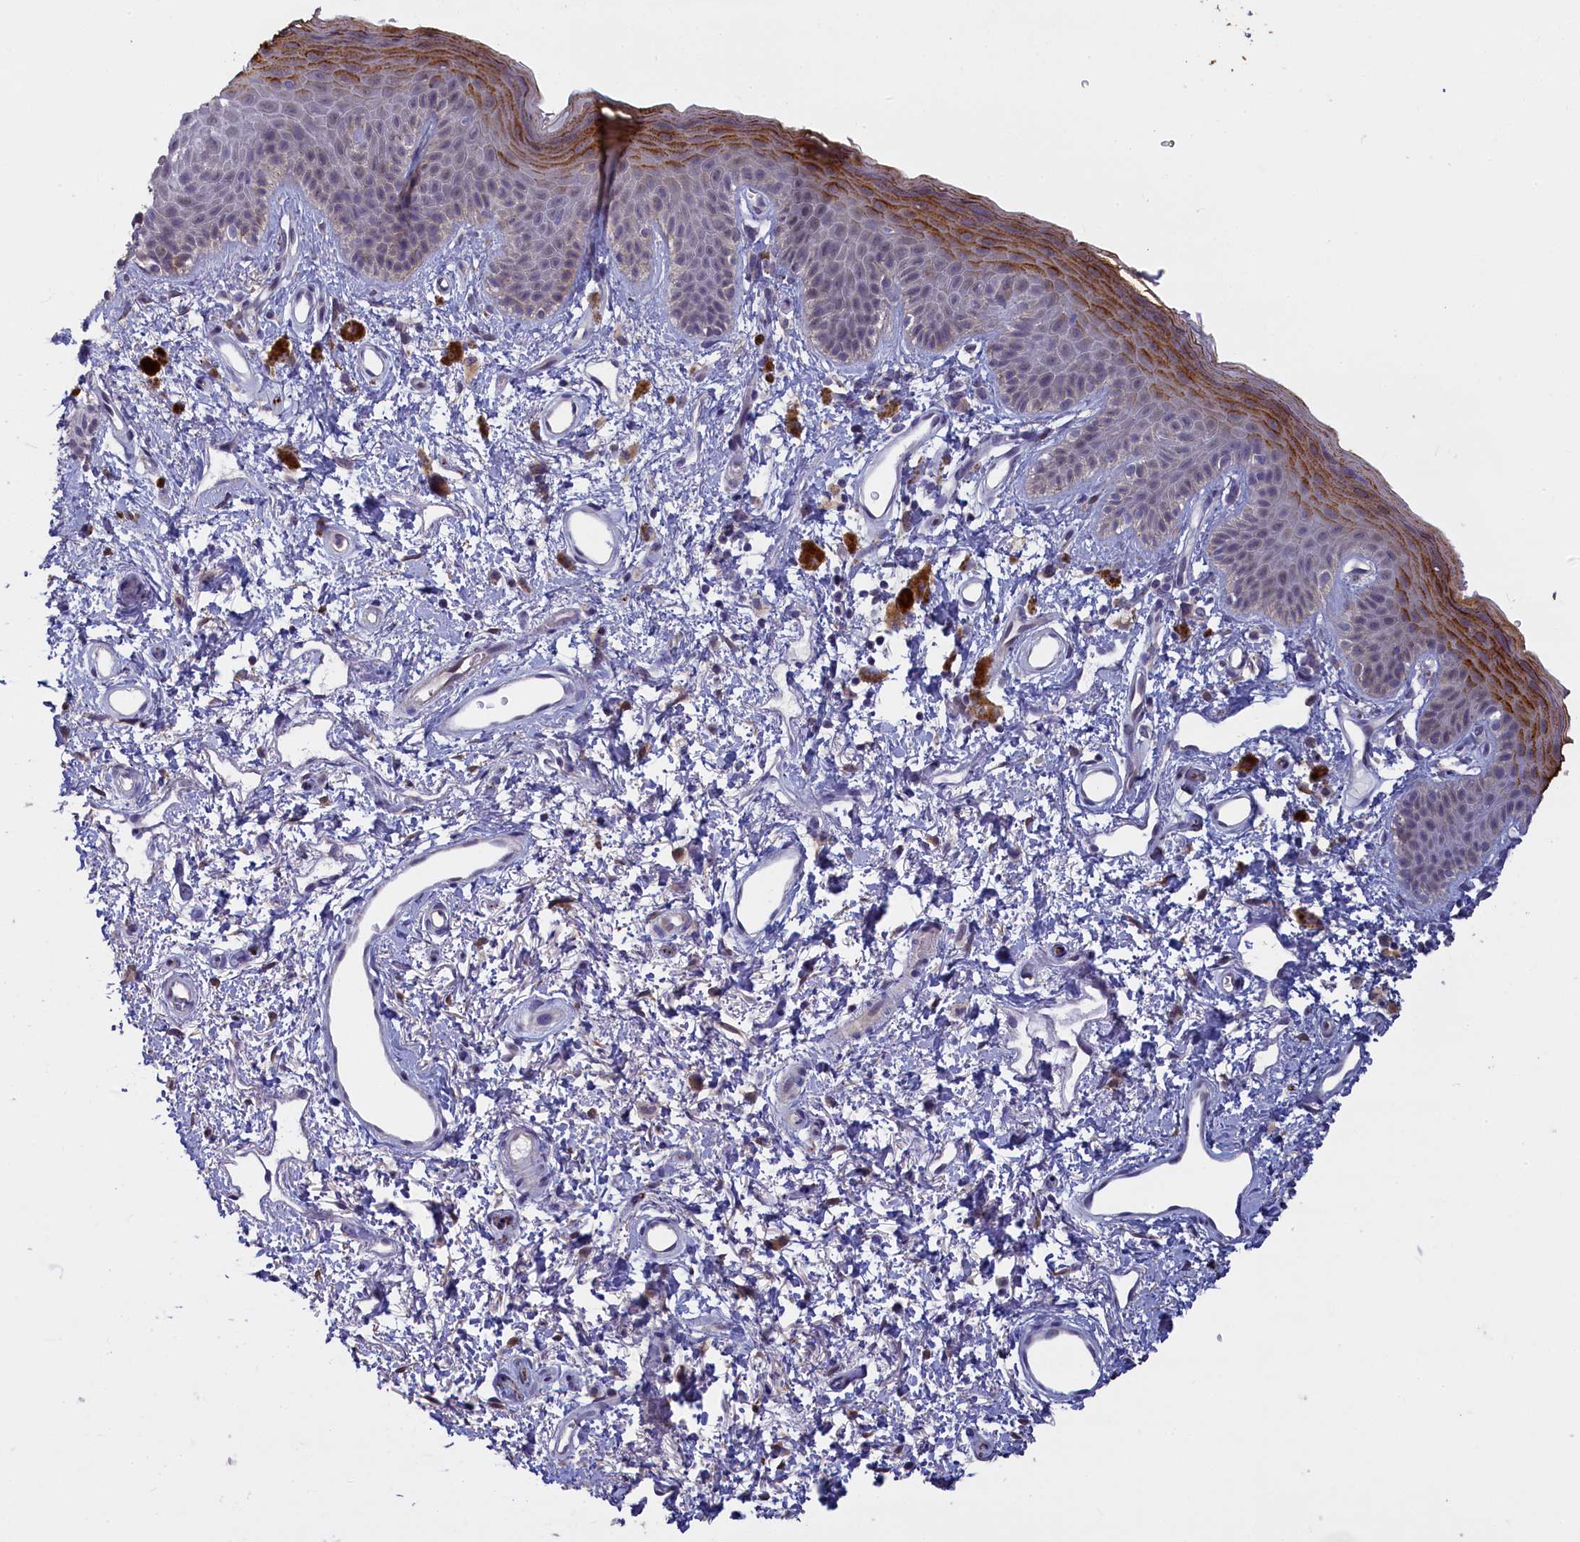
{"staining": {"intensity": "strong", "quantity": "<25%", "location": "cytoplasmic/membranous"}, "tissue": "skin", "cell_type": "Epidermal cells", "image_type": "normal", "snomed": [{"axis": "morphology", "description": "Normal tissue, NOS"}, {"axis": "topography", "description": "Anal"}], "caption": "A brown stain shows strong cytoplasmic/membranous positivity of a protein in epidermal cells of normal human skin.", "gene": "UCHL3", "patient": {"sex": "female", "age": 46}}